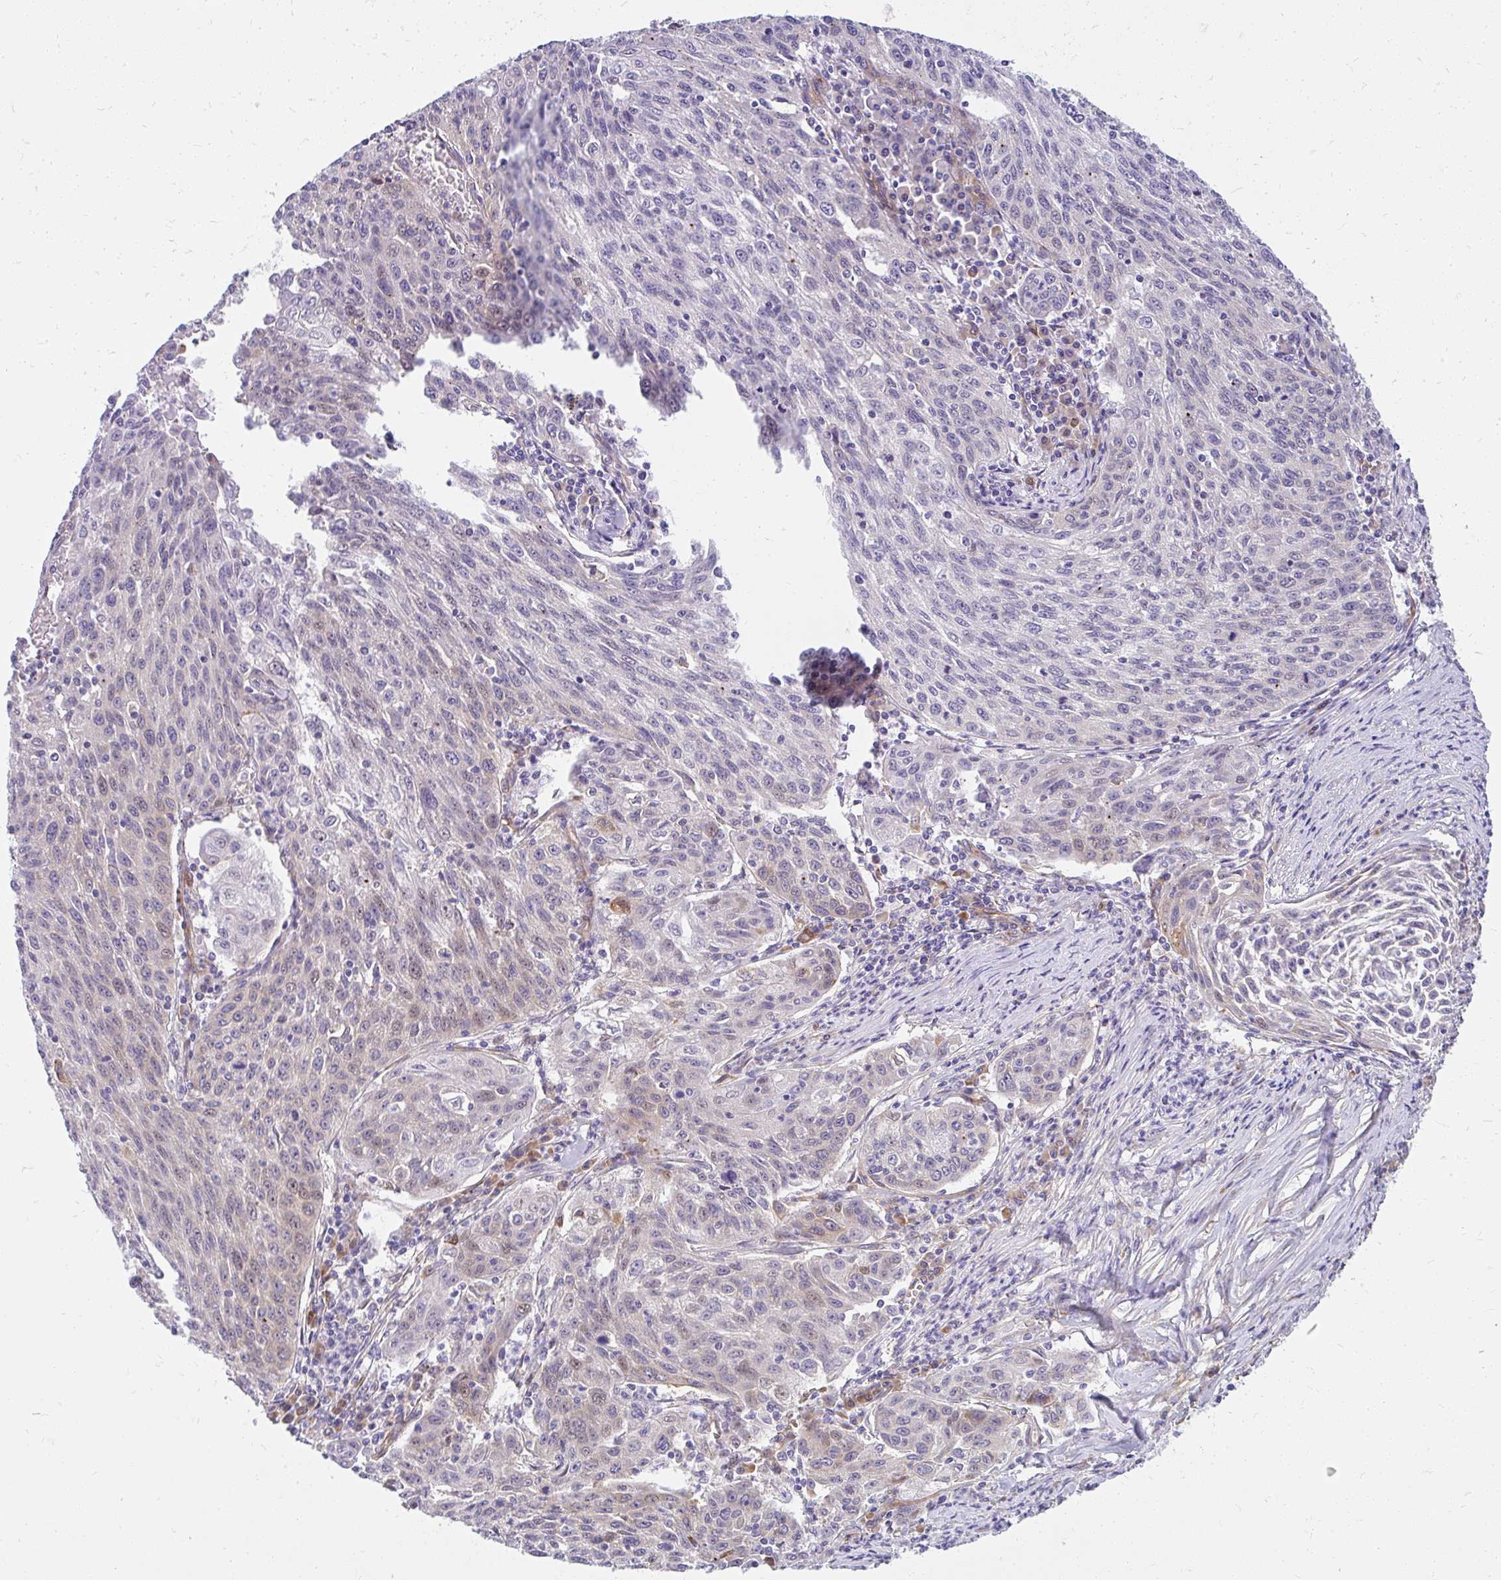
{"staining": {"intensity": "negative", "quantity": "none", "location": "none"}, "tissue": "lung cancer", "cell_type": "Tumor cells", "image_type": "cancer", "snomed": [{"axis": "morphology", "description": "Squamous cell carcinoma, NOS"}, {"axis": "morphology", "description": "Squamous cell carcinoma, metastatic, NOS"}, {"axis": "topography", "description": "Bronchus"}, {"axis": "topography", "description": "Lung"}], "caption": "A high-resolution histopathology image shows immunohistochemistry staining of lung cancer (metastatic squamous cell carcinoma), which shows no significant expression in tumor cells.", "gene": "RSKR", "patient": {"sex": "male", "age": 62}}